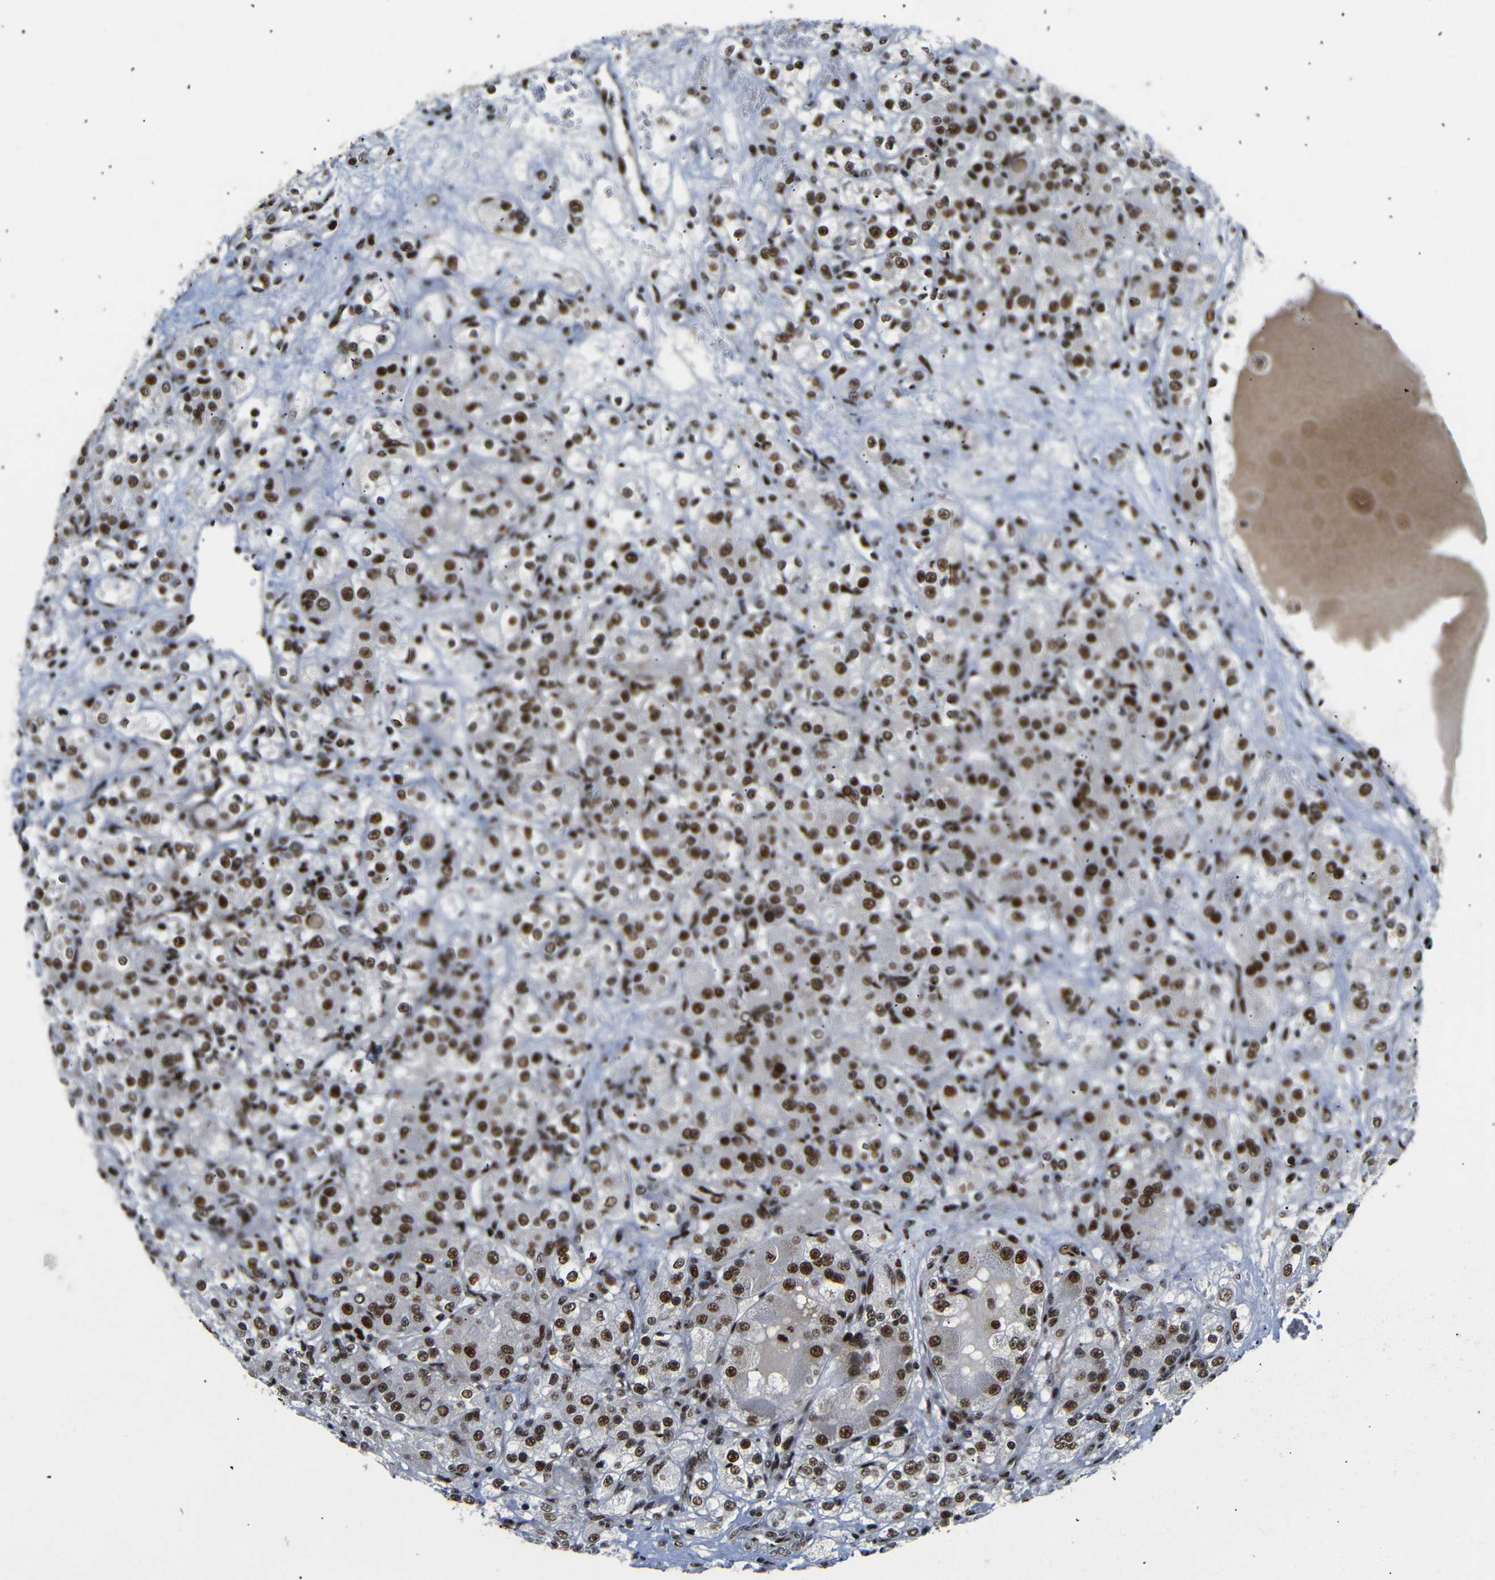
{"staining": {"intensity": "strong", "quantity": ">75%", "location": "nuclear"}, "tissue": "renal cancer", "cell_type": "Tumor cells", "image_type": "cancer", "snomed": [{"axis": "morphology", "description": "Normal tissue, NOS"}, {"axis": "morphology", "description": "Adenocarcinoma, NOS"}, {"axis": "topography", "description": "Kidney"}], "caption": "Renal cancer (adenocarcinoma) stained with immunohistochemistry (IHC) reveals strong nuclear expression in about >75% of tumor cells.", "gene": "SETDB2", "patient": {"sex": "male", "age": 61}}